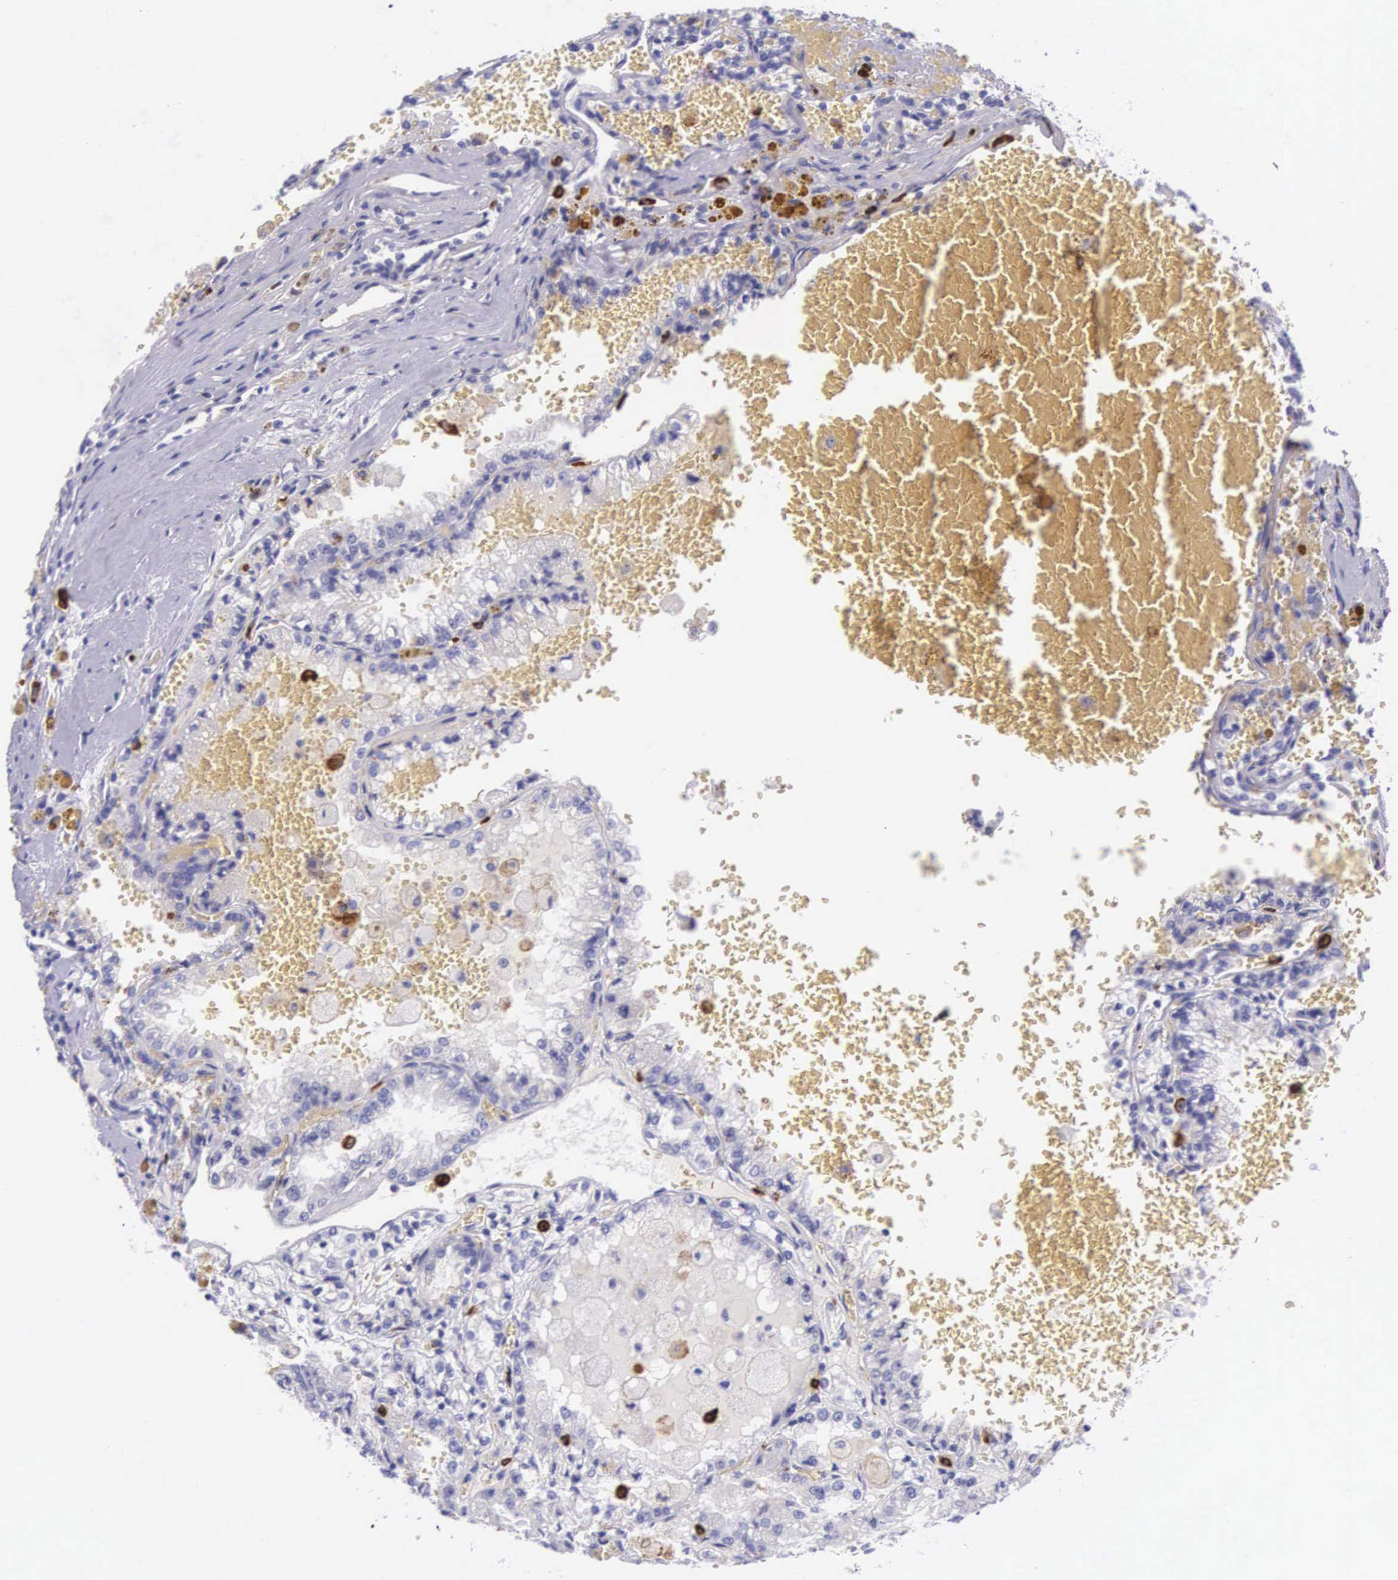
{"staining": {"intensity": "negative", "quantity": "none", "location": "none"}, "tissue": "renal cancer", "cell_type": "Tumor cells", "image_type": "cancer", "snomed": [{"axis": "morphology", "description": "Adenocarcinoma, NOS"}, {"axis": "topography", "description": "Kidney"}], "caption": "Tumor cells show no significant expression in renal adenocarcinoma.", "gene": "FCN1", "patient": {"sex": "female", "age": 56}}